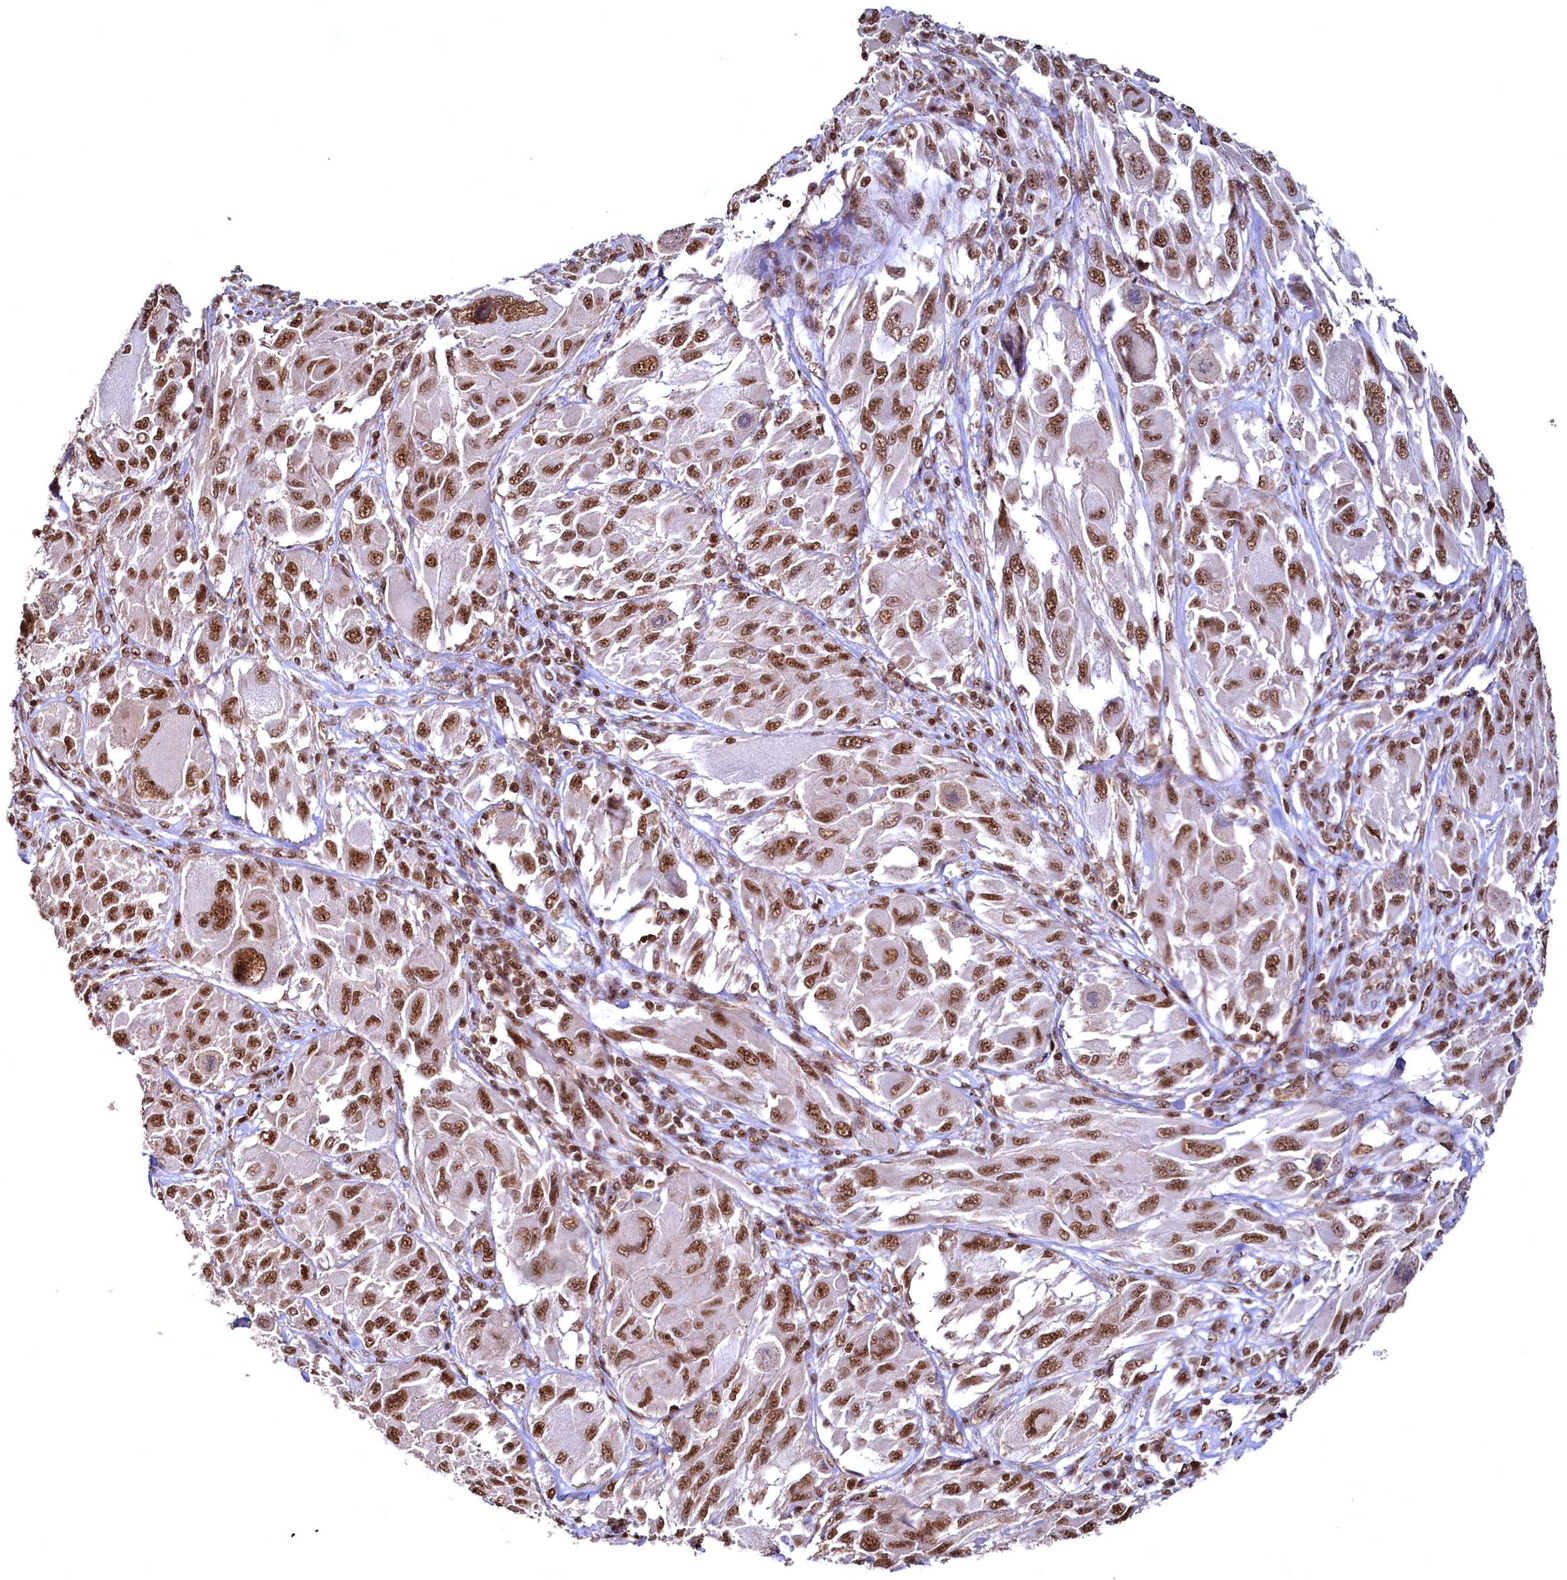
{"staining": {"intensity": "moderate", "quantity": ">75%", "location": "nuclear"}, "tissue": "melanoma", "cell_type": "Tumor cells", "image_type": "cancer", "snomed": [{"axis": "morphology", "description": "Malignant melanoma, NOS"}, {"axis": "topography", "description": "Skin"}], "caption": "Melanoma was stained to show a protein in brown. There is medium levels of moderate nuclear staining in about >75% of tumor cells. The staining was performed using DAB to visualize the protein expression in brown, while the nuclei were stained in blue with hematoxylin (Magnification: 20x).", "gene": "RSRC2", "patient": {"sex": "female", "age": 91}}